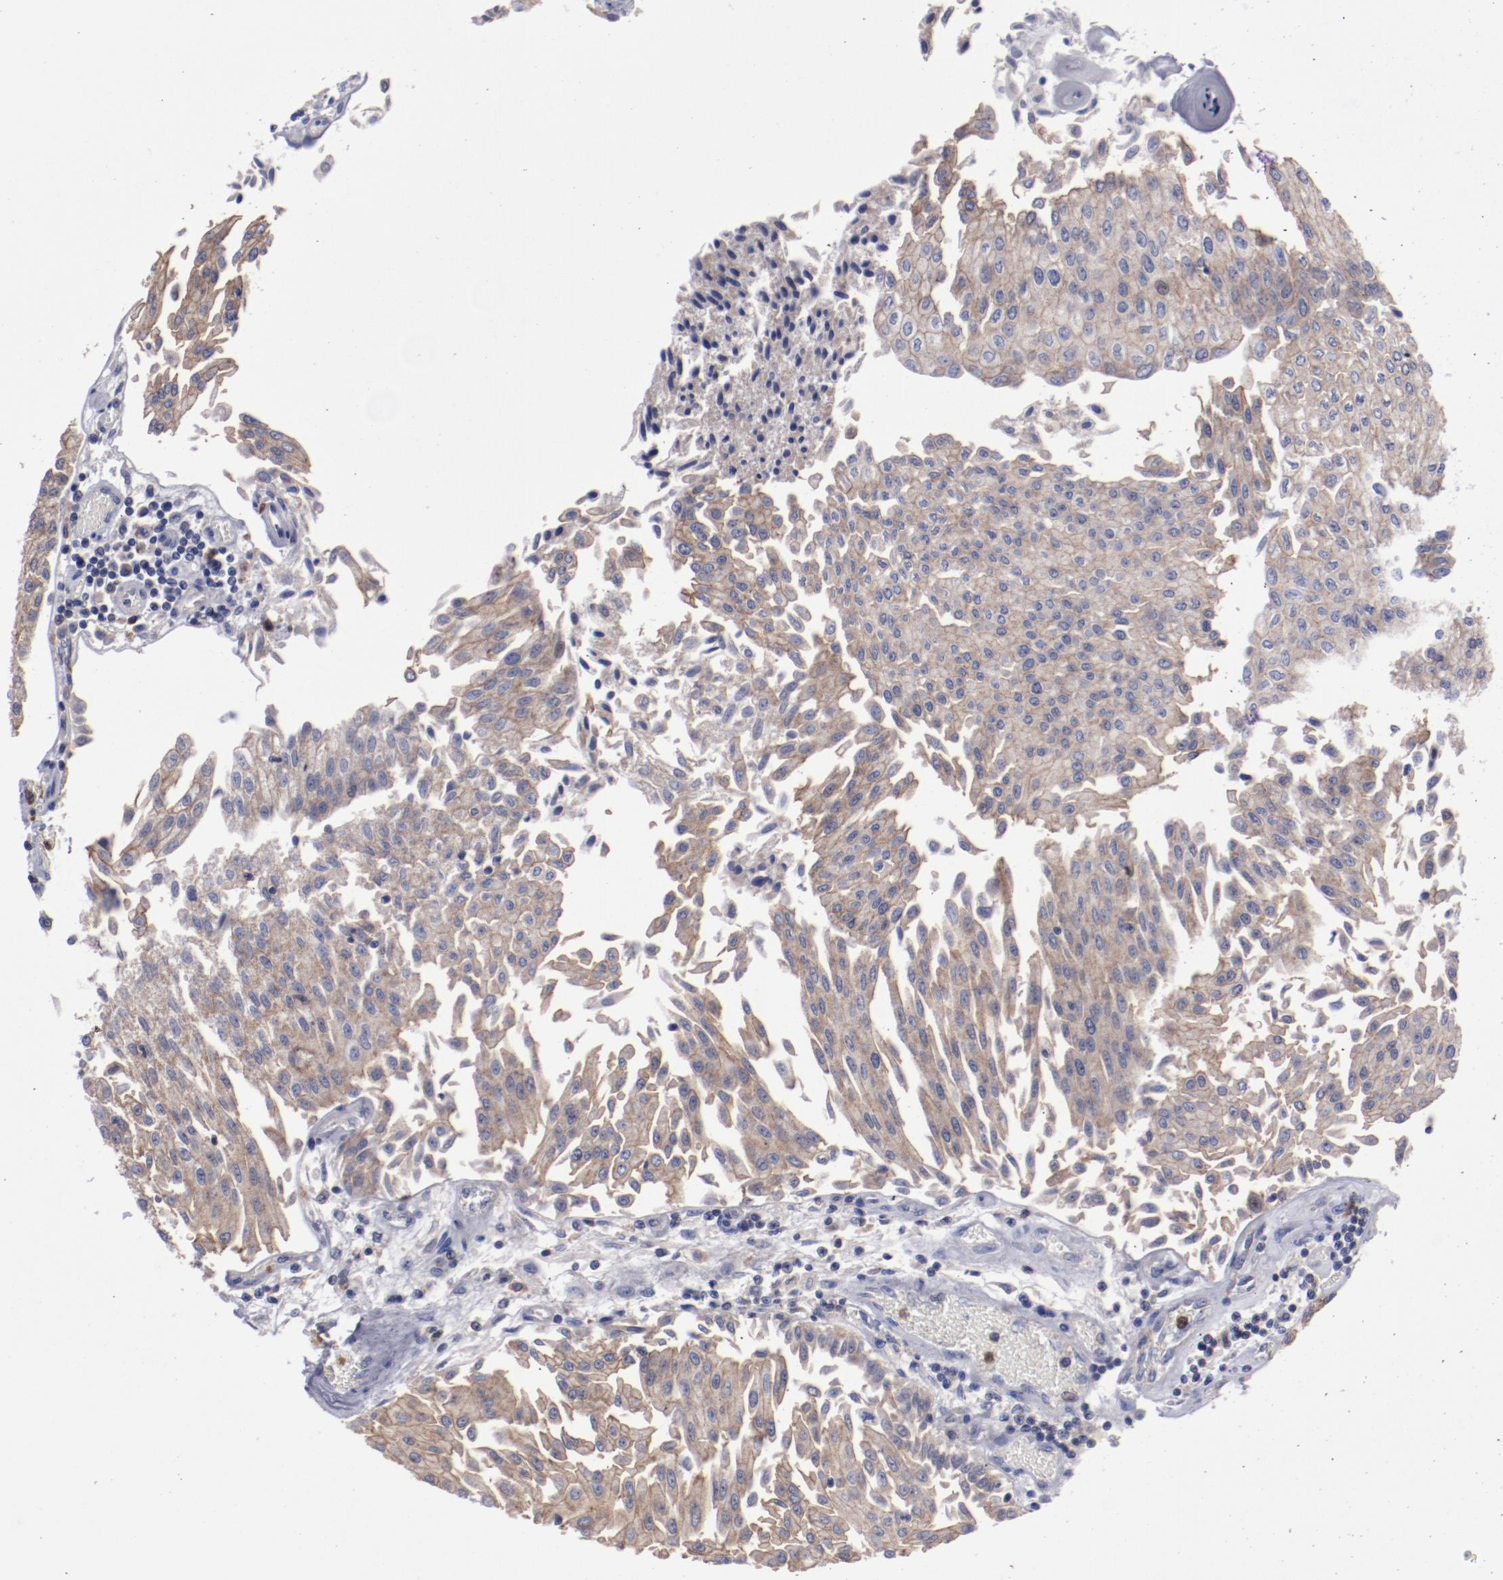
{"staining": {"intensity": "weak", "quantity": ">75%", "location": "cytoplasmic/membranous"}, "tissue": "urothelial cancer", "cell_type": "Tumor cells", "image_type": "cancer", "snomed": [{"axis": "morphology", "description": "Urothelial carcinoma, Low grade"}, {"axis": "topography", "description": "Urinary bladder"}], "caption": "Brown immunohistochemical staining in human low-grade urothelial carcinoma exhibits weak cytoplasmic/membranous expression in approximately >75% of tumor cells. (IHC, brightfield microscopy, high magnification).", "gene": "FGR", "patient": {"sex": "male", "age": 86}}